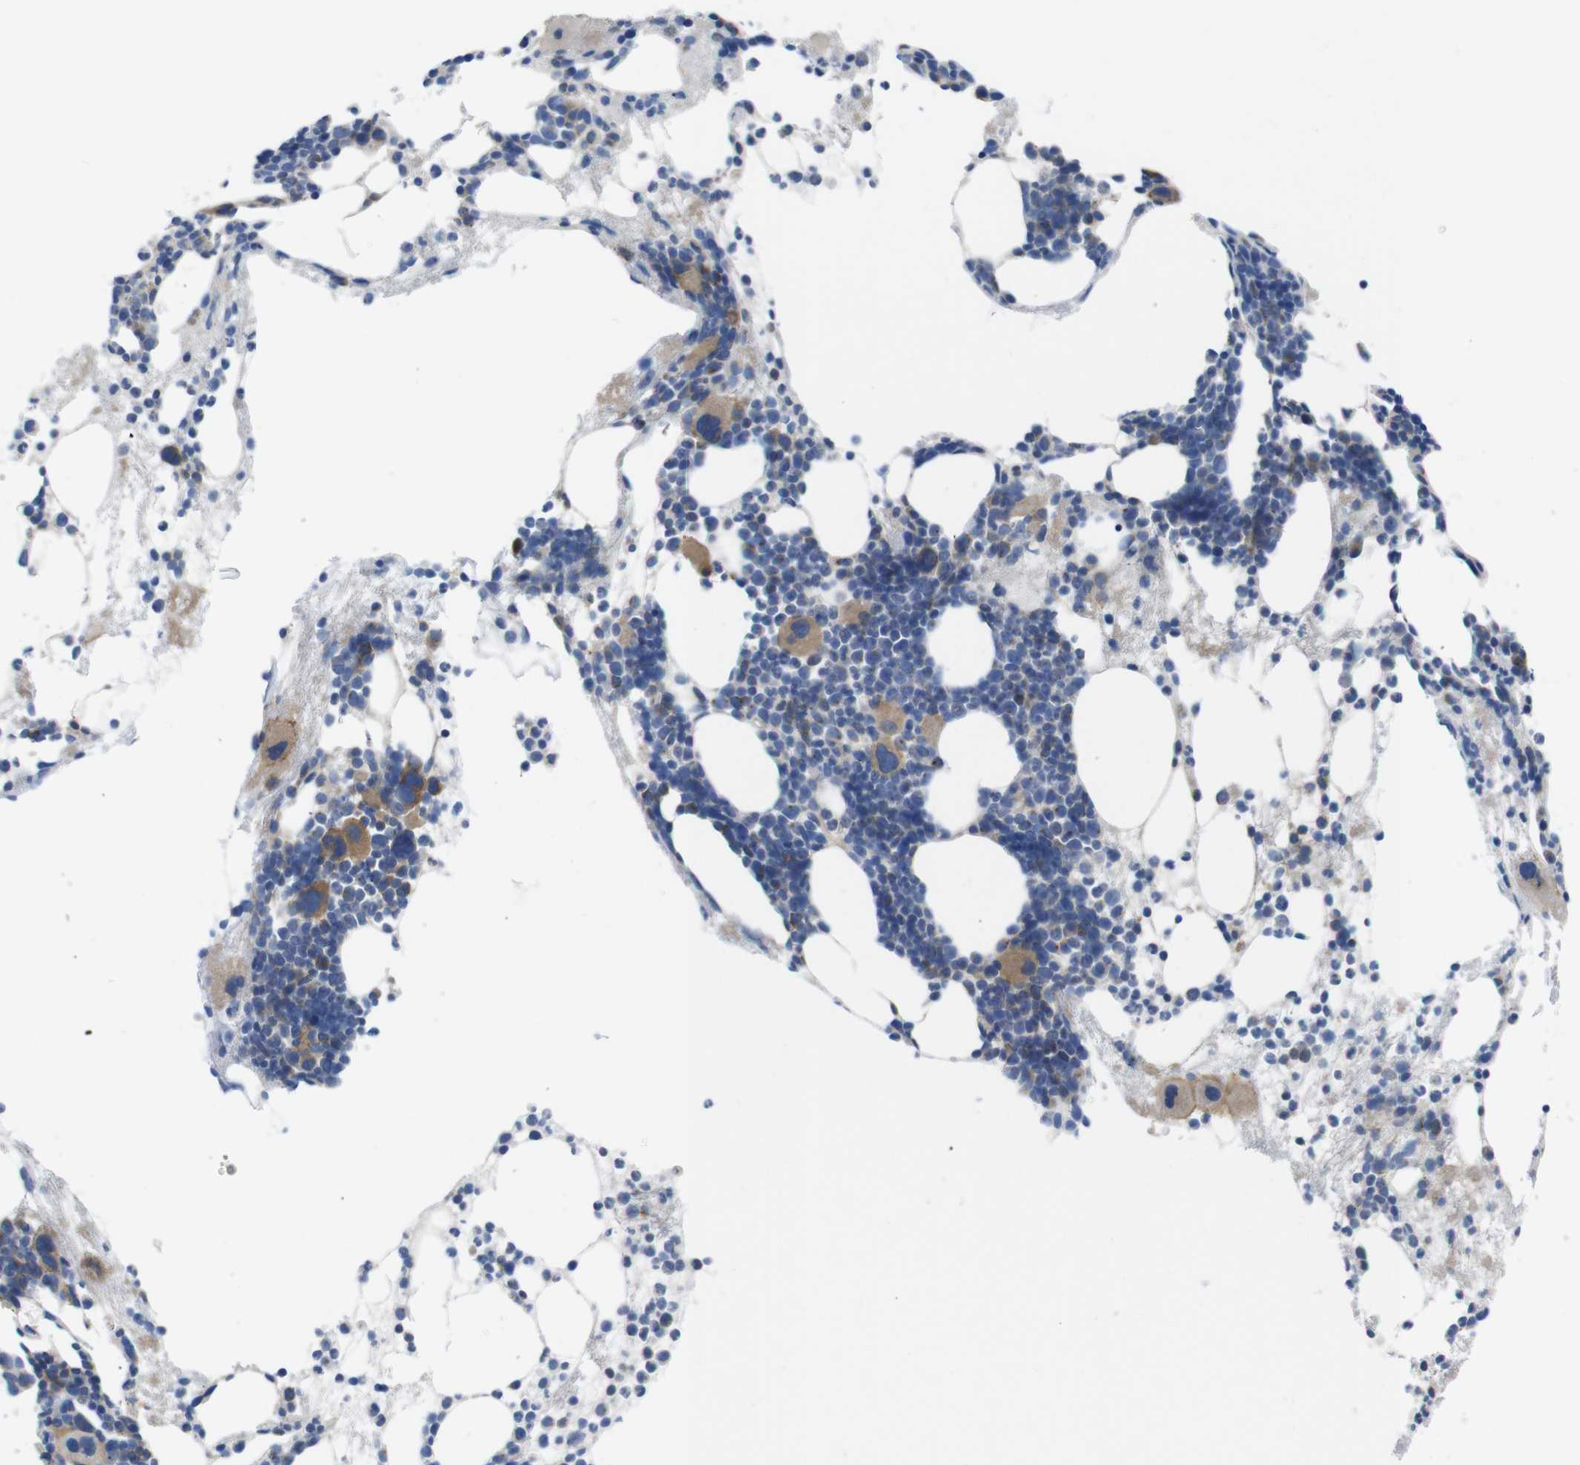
{"staining": {"intensity": "moderate", "quantity": "<25%", "location": "cytoplasmic/membranous"}, "tissue": "bone marrow", "cell_type": "Hematopoietic cells", "image_type": "normal", "snomed": [{"axis": "morphology", "description": "Normal tissue, NOS"}, {"axis": "morphology", "description": "Inflammation, NOS"}, {"axis": "topography", "description": "Bone marrow"}], "caption": "Immunohistochemical staining of benign human bone marrow reveals moderate cytoplasmic/membranous protein positivity in approximately <25% of hematopoietic cells.", "gene": "DCP1A", "patient": {"sex": "female", "age": 76}}